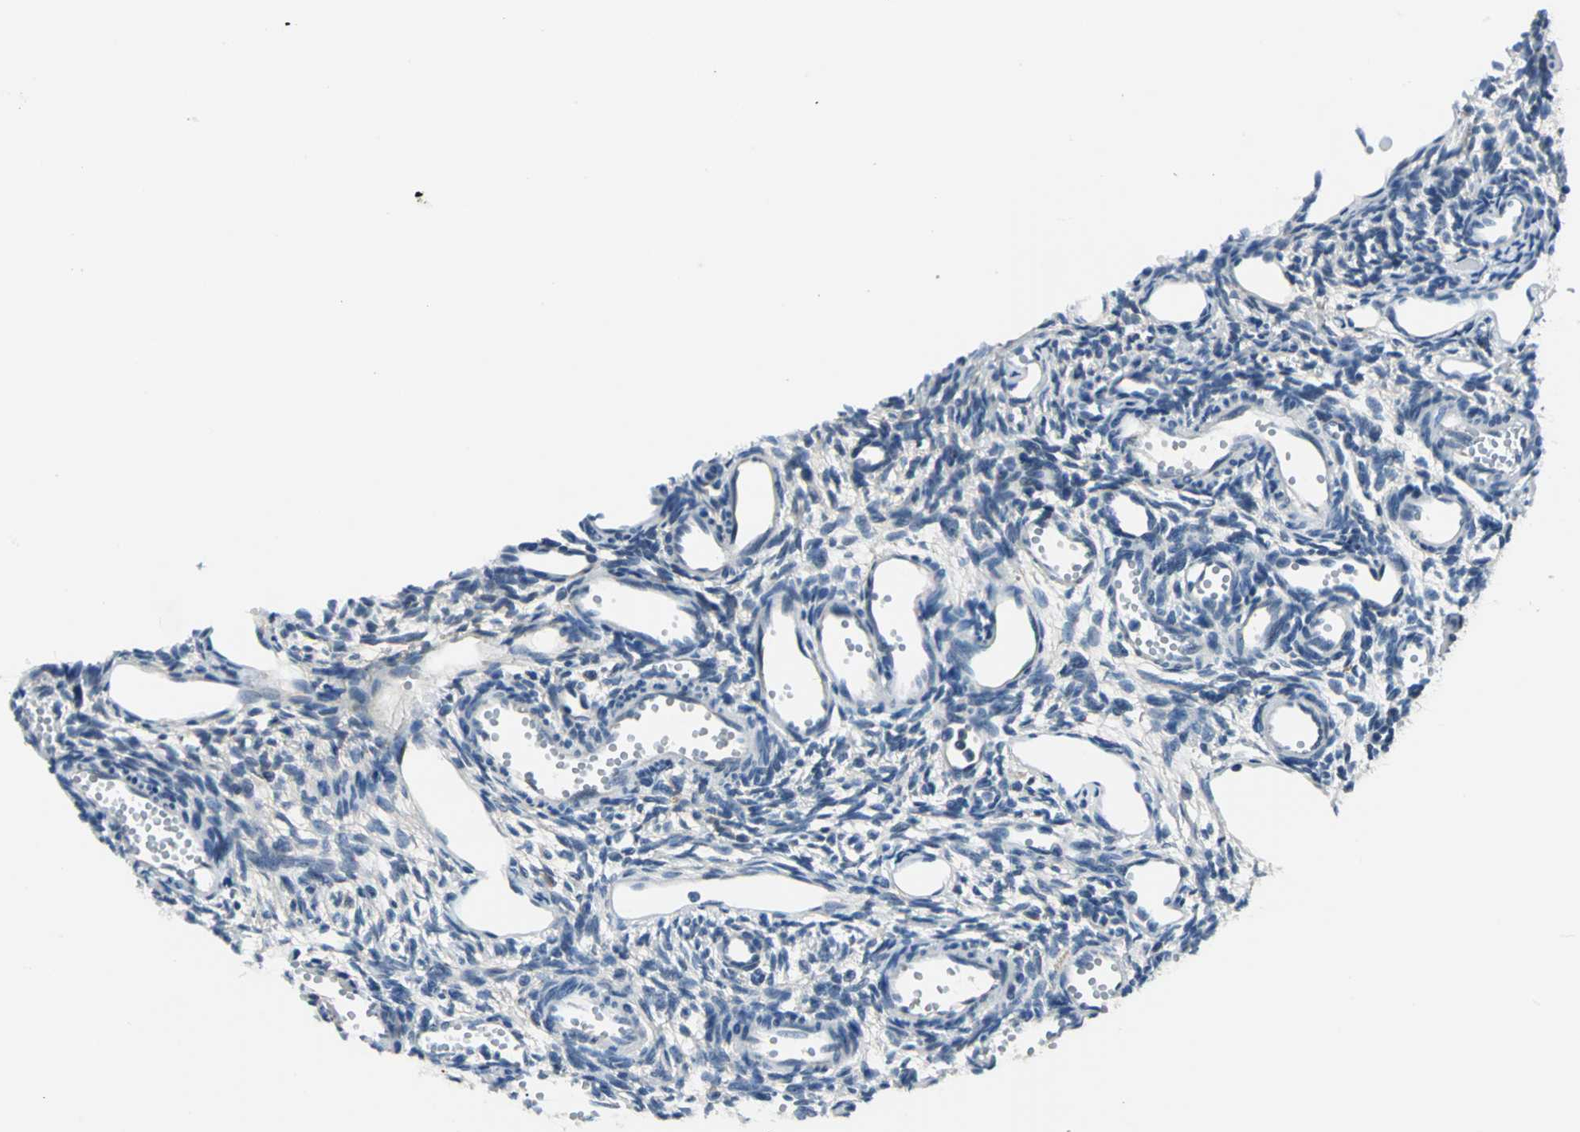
{"staining": {"intensity": "negative", "quantity": "none", "location": "none"}, "tissue": "ovary", "cell_type": "Ovarian stroma cells", "image_type": "normal", "snomed": [{"axis": "morphology", "description": "Normal tissue, NOS"}, {"axis": "topography", "description": "Ovary"}], "caption": "Photomicrograph shows no protein expression in ovarian stroma cells of normal ovary.", "gene": "ZNF415", "patient": {"sex": "female", "age": 33}}